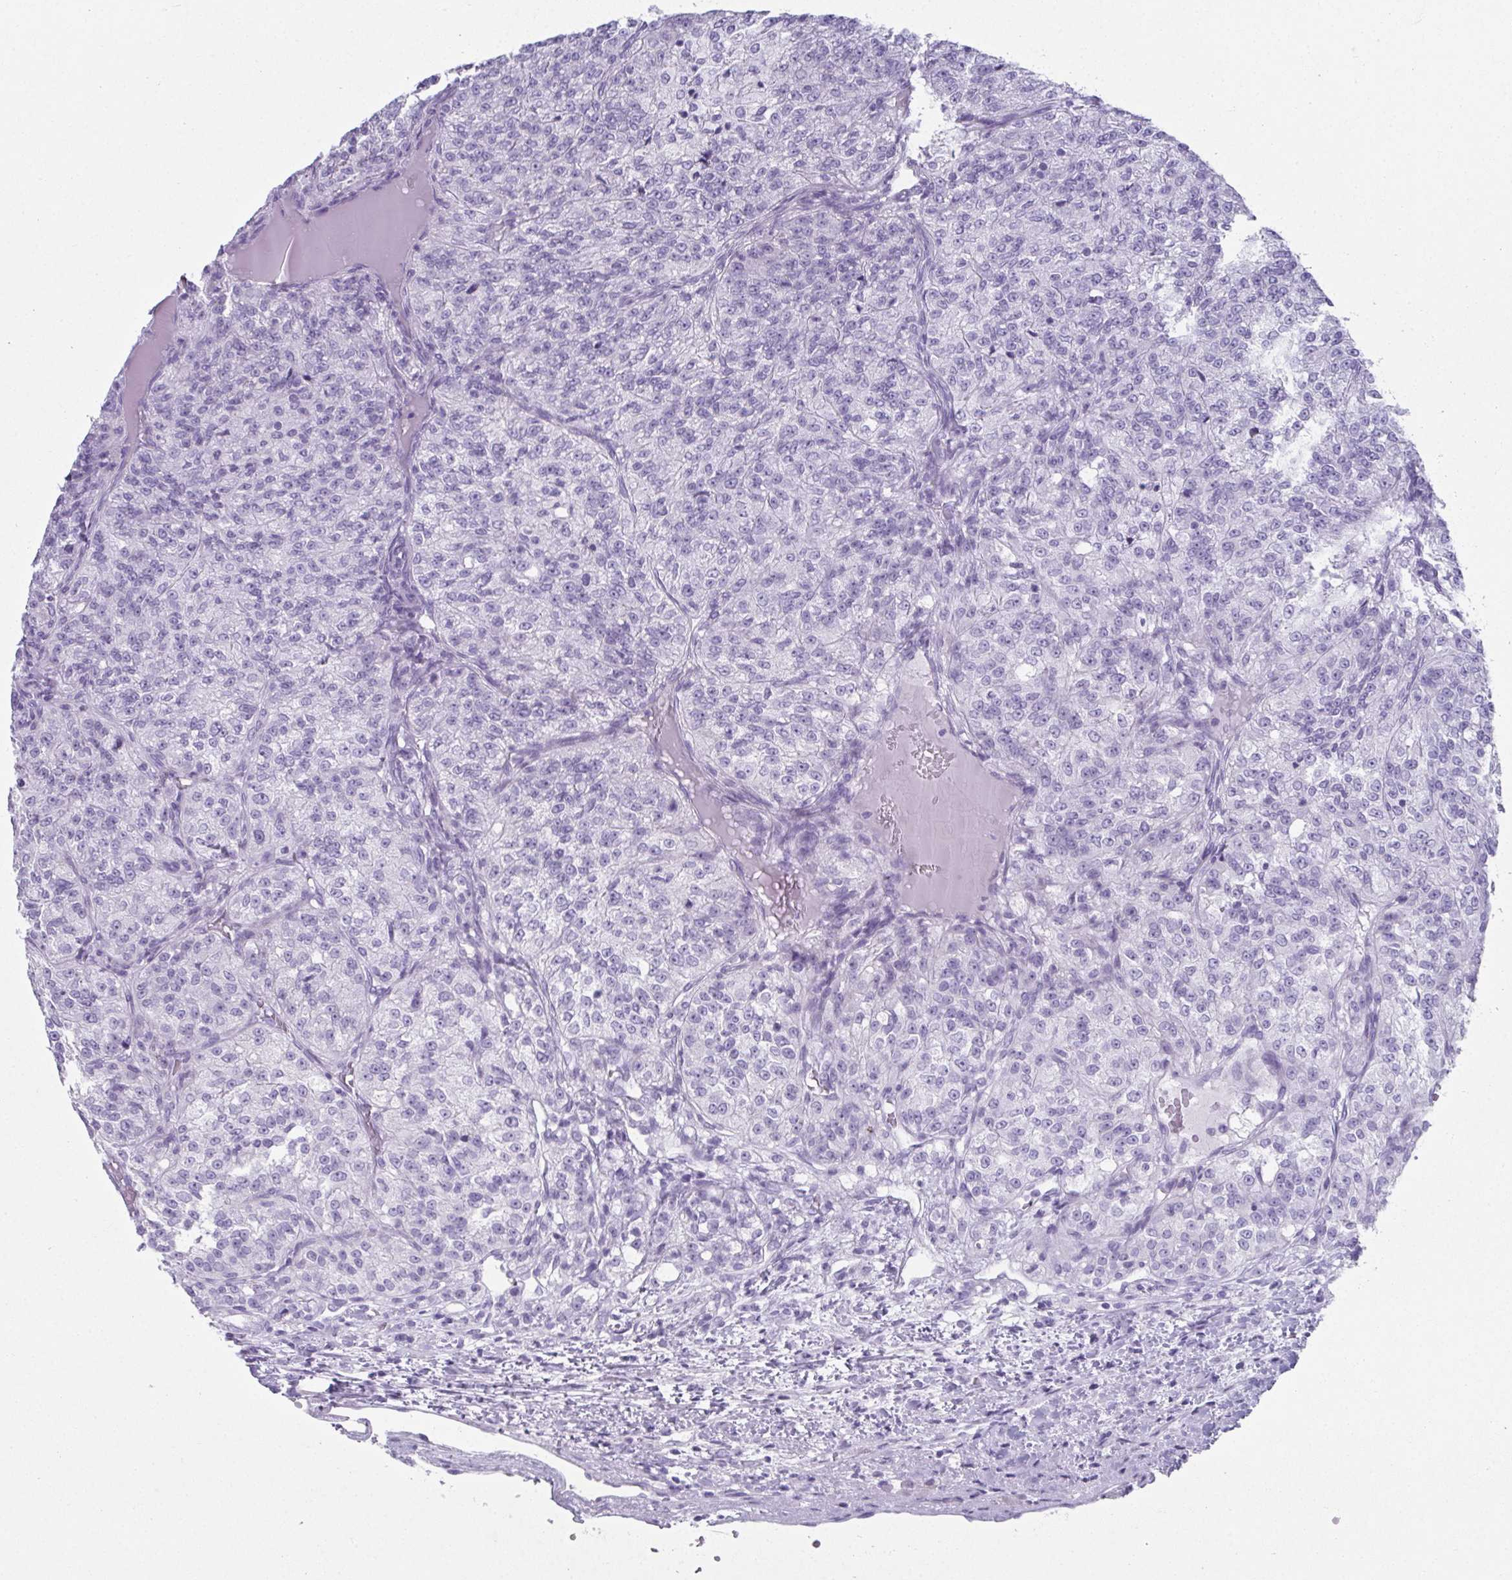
{"staining": {"intensity": "negative", "quantity": "none", "location": "none"}, "tissue": "renal cancer", "cell_type": "Tumor cells", "image_type": "cancer", "snomed": [{"axis": "morphology", "description": "Adenocarcinoma, NOS"}, {"axis": "topography", "description": "Kidney"}], "caption": "The histopathology image exhibits no staining of tumor cells in renal cancer. (DAB IHC, high magnification).", "gene": "SYCP1", "patient": {"sex": "female", "age": 63}}